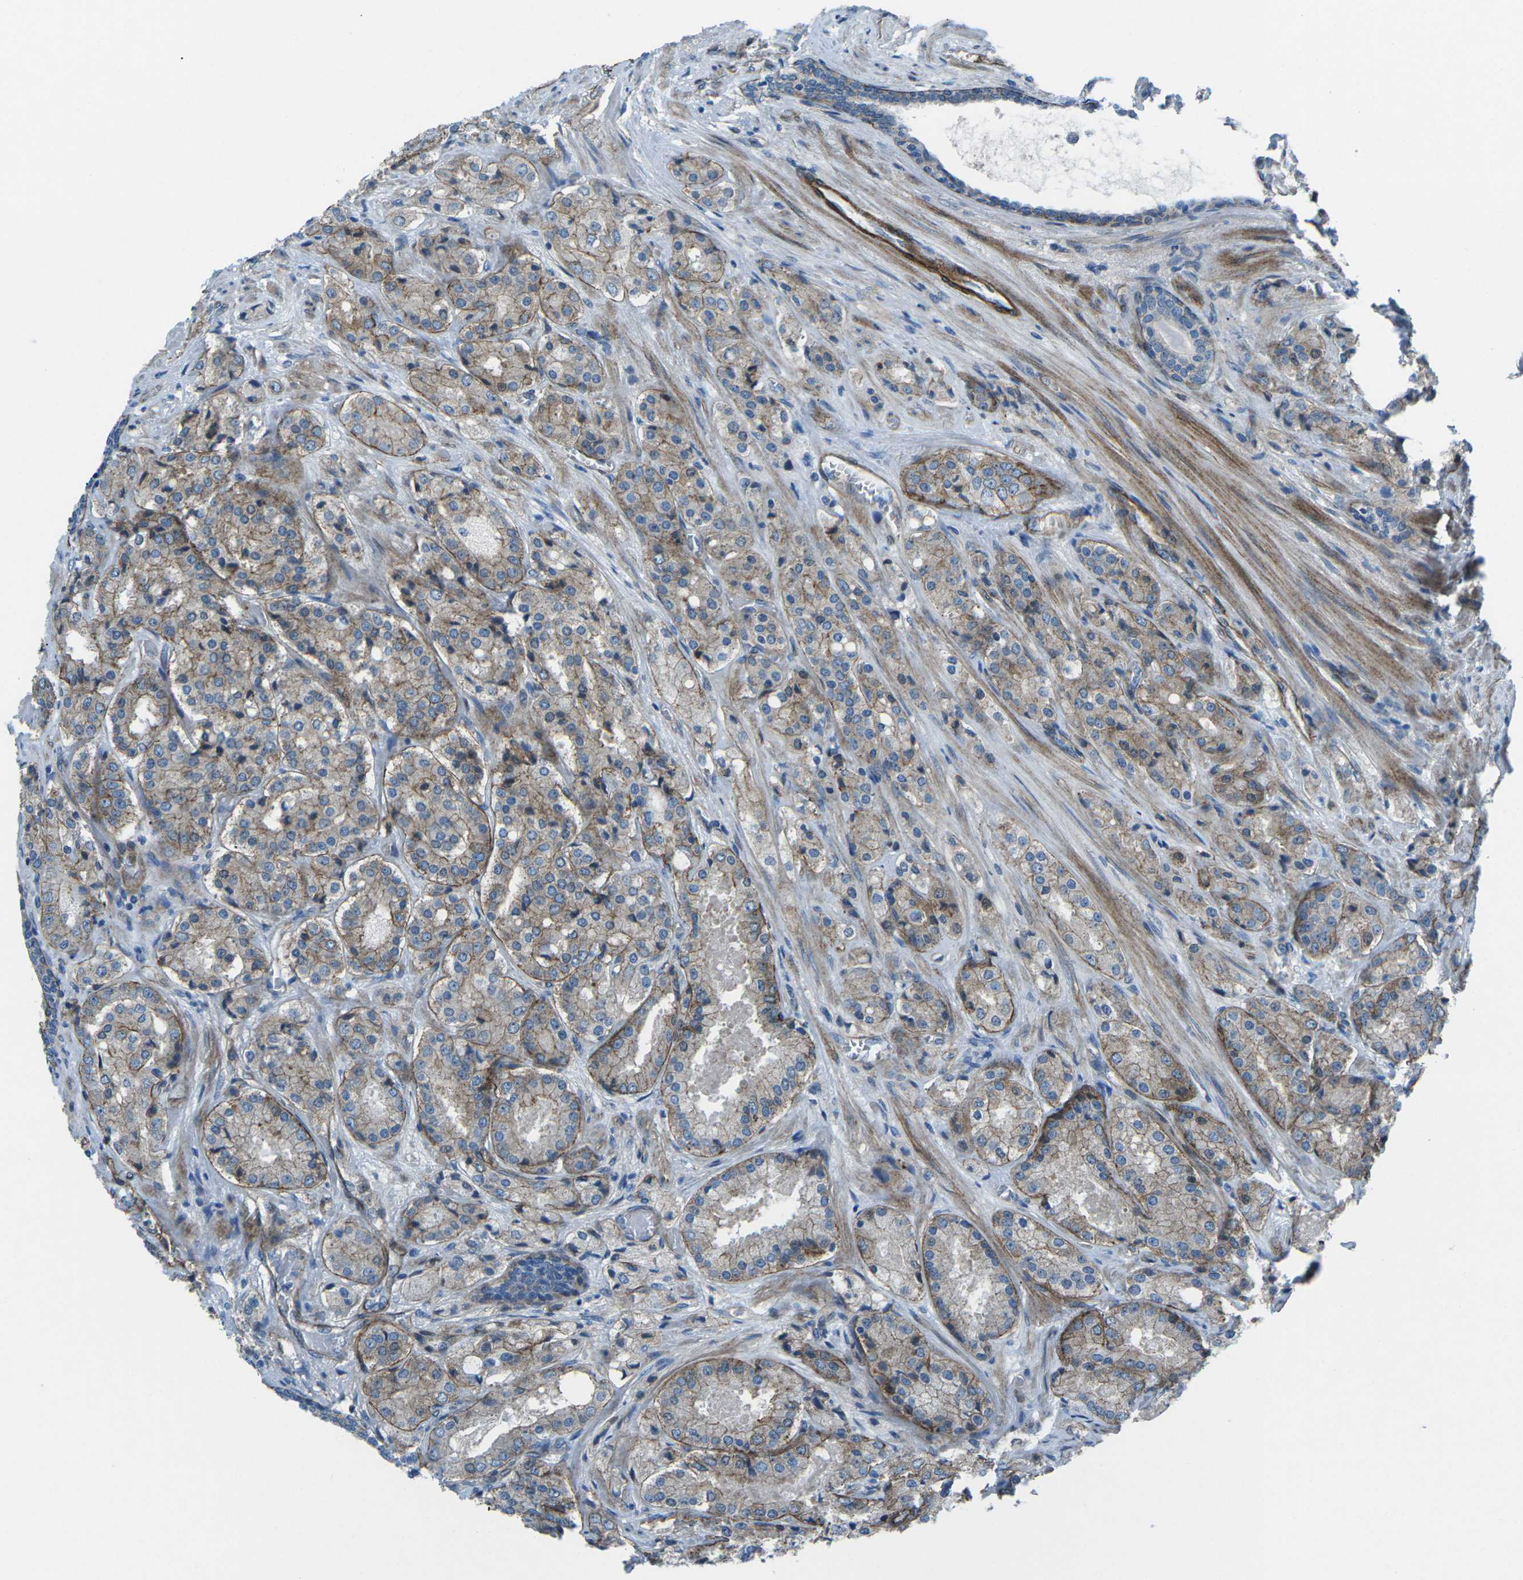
{"staining": {"intensity": "weak", "quantity": ">75%", "location": "cytoplasmic/membranous"}, "tissue": "prostate cancer", "cell_type": "Tumor cells", "image_type": "cancer", "snomed": [{"axis": "morphology", "description": "Adenocarcinoma, High grade"}, {"axis": "topography", "description": "Prostate"}], "caption": "A histopathology image of human prostate cancer (high-grade adenocarcinoma) stained for a protein reveals weak cytoplasmic/membranous brown staining in tumor cells.", "gene": "UTRN", "patient": {"sex": "male", "age": 65}}